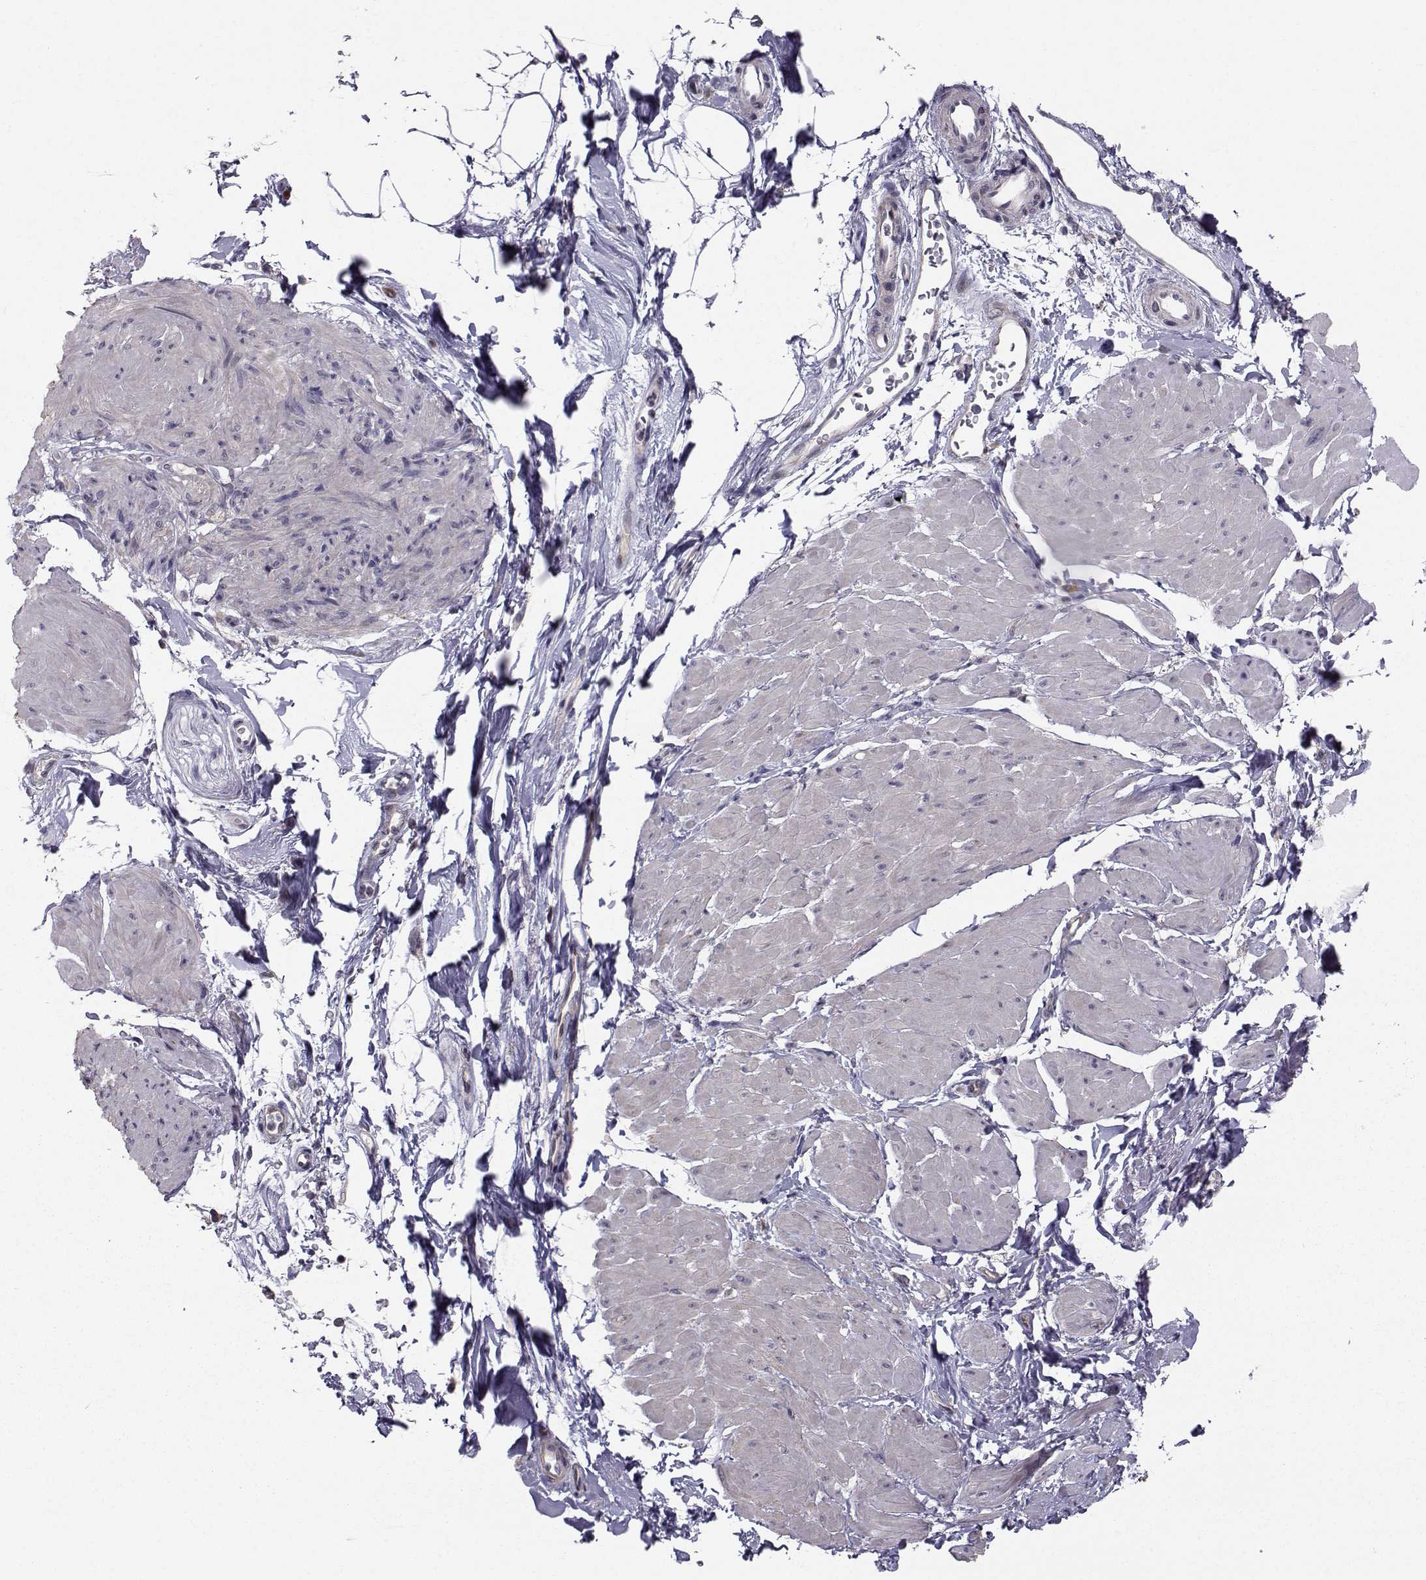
{"staining": {"intensity": "negative", "quantity": "none", "location": "none"}, "tissue": "smooth muscle", "cell_type": "Smooth muscle cells", "image_type": "normal", "snomed": [{"axis": "morphology", "description": "Normal tissue, NOS"}, {"axis": "topography", "description": "Adipose tissue"}, {"axis": "topography", "description": "Smooth muscle"}, {"axis": "topography", "description": "Peripheral nerve tissue"}], "caption": "Immunohistochemistry of benign human smooth muscle exhibits no positivity in smooth muscle cells. The staining was performed using DAB to visualize the protein expression in brown, while the nuclei were stained in blue with hematoxylin (Magnification: 20x).", "gene": "HSP90AB1", "patient": {"sex": "male", "age": 83}}